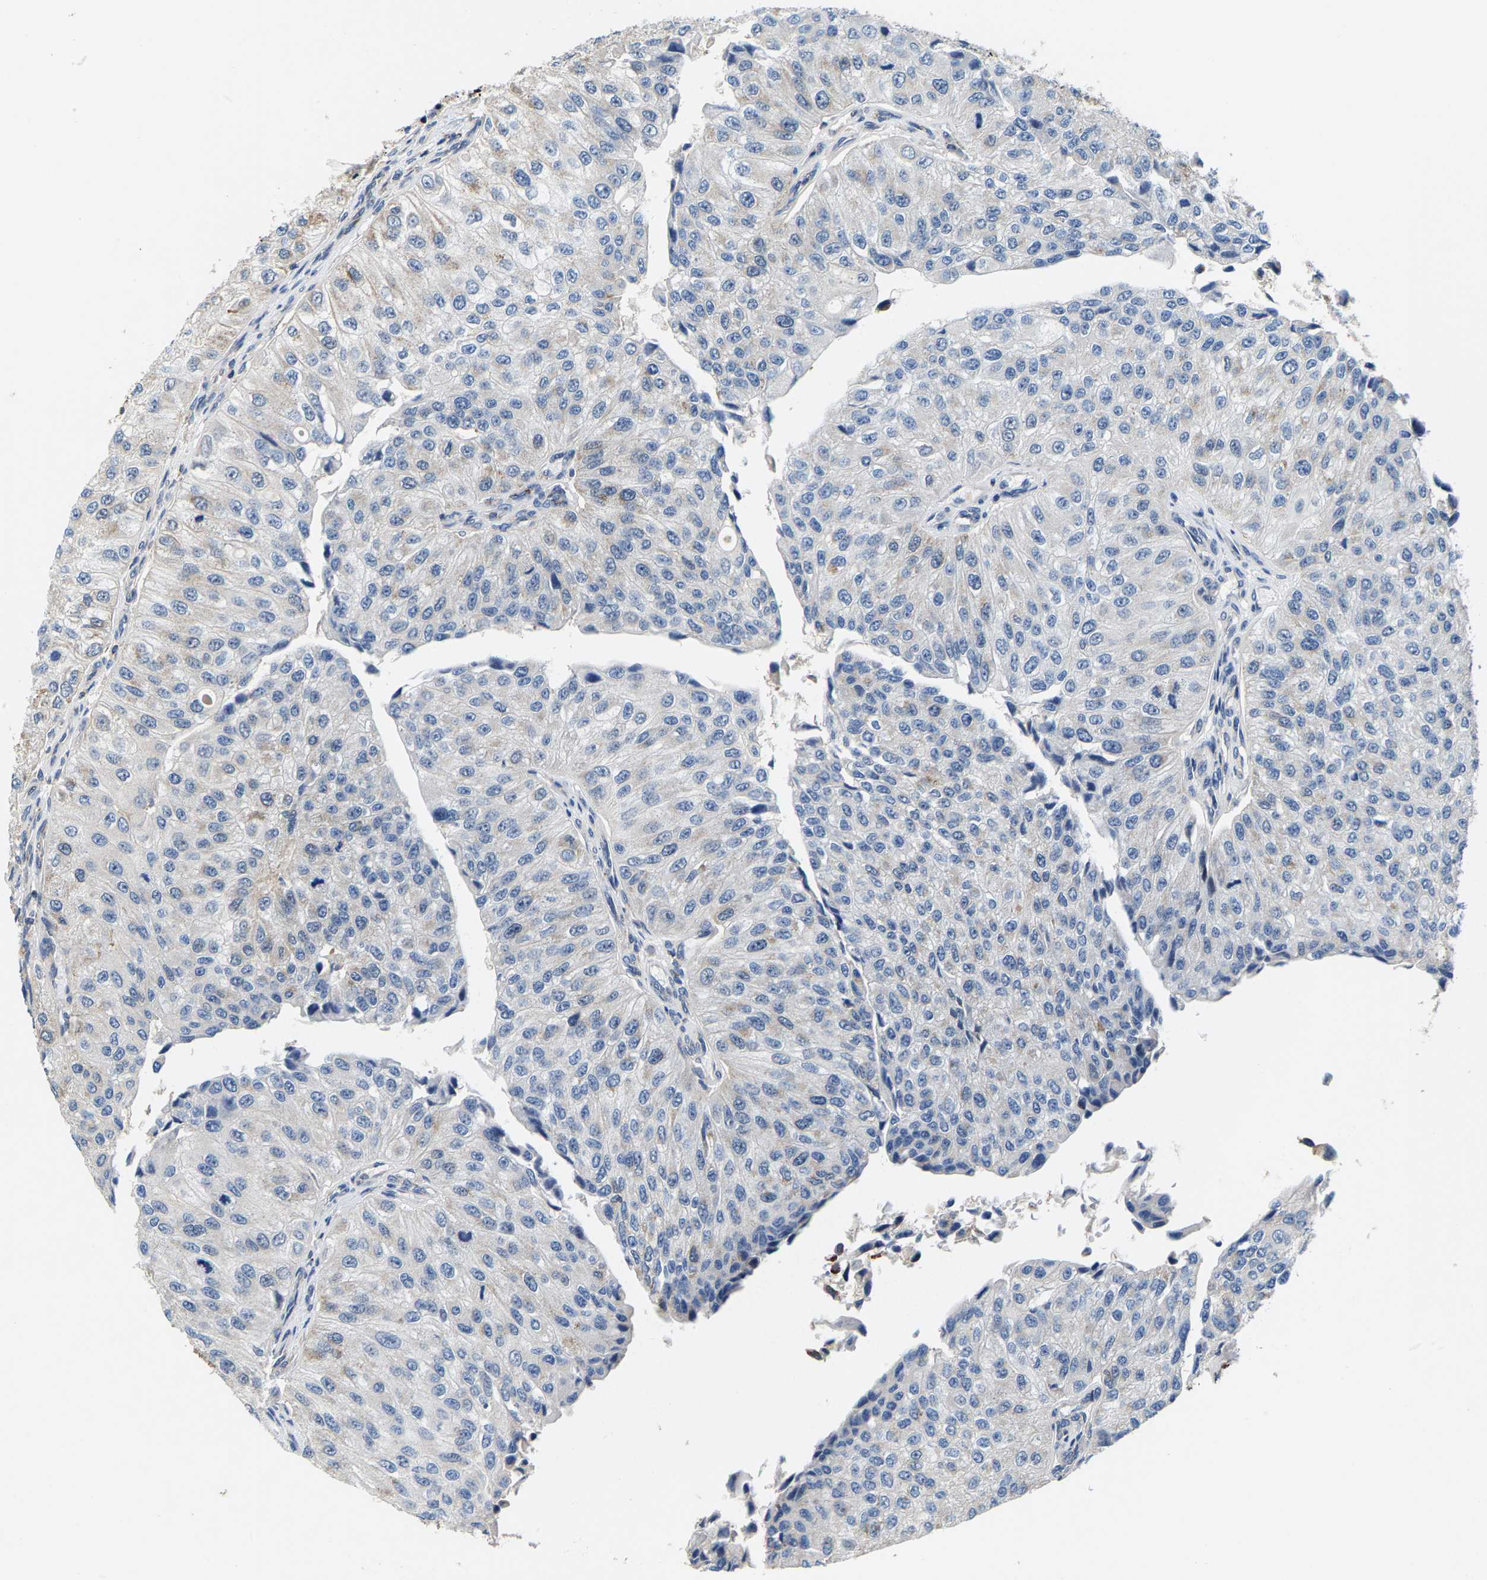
{"staining": {"intensity": "weak", "quantity": "<25%", "location": "cytoplasmic/membranous"}, "tissue": "urothelial cancer", "cell_type": "Tumor cells", "image_type": "cancer", "snomed": [{"axis": "morphology", "description": "Urothelial carcinoma, High grade"}, {"axis": "topography", "description": "Kidney"}, {"axis": "topography", "description": "Urinary bladder"}], "caption": "Immunohistochemistry histopathology image of neoplastic tissue: urothelial cancer stained with DAB (3,3'-diaminobenzidine) demonstrates no significant protein expression in tumor cells.", "gene": "SHMT2", "patient": {"sex": "male", "age": 77}}